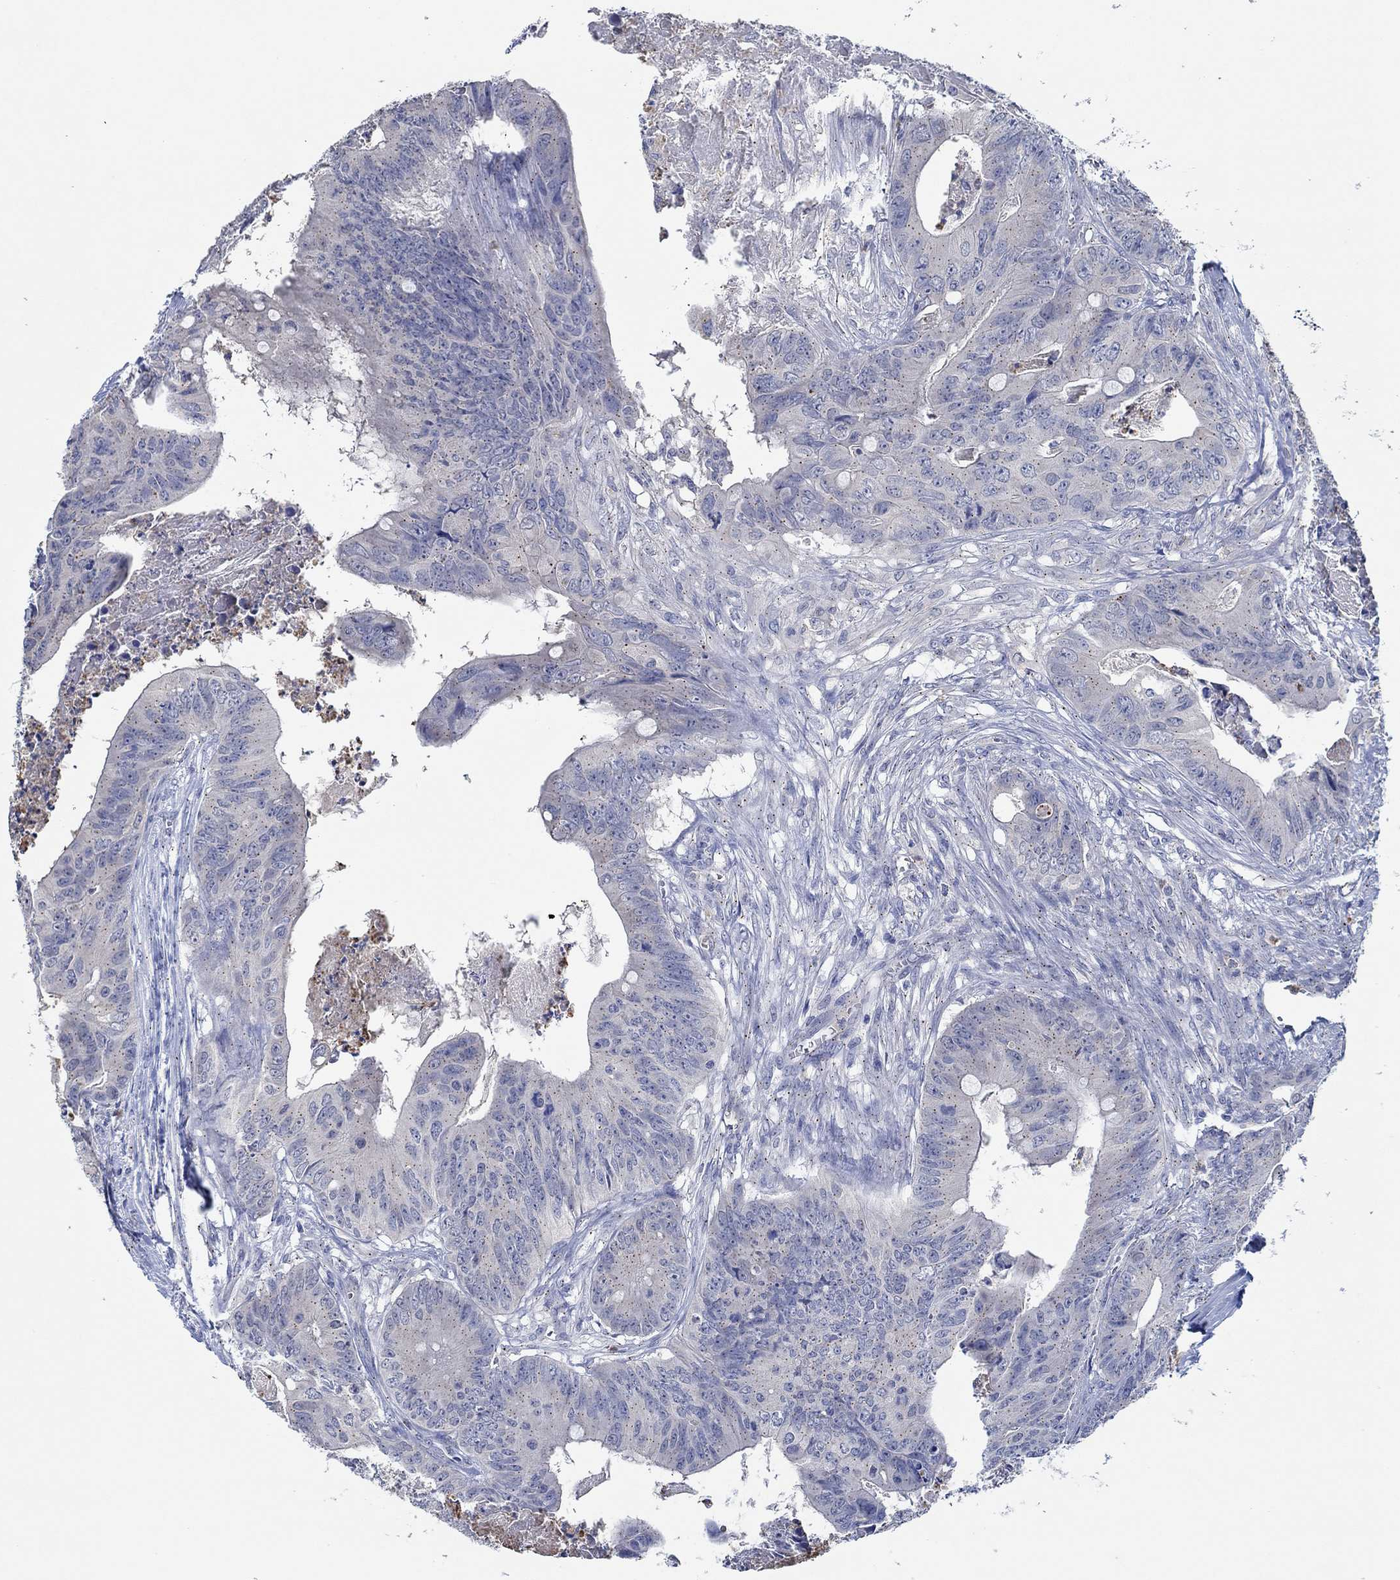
{"staining": {"intensity": "negative", "quantity": "none", "location": "none"}, "tissue": "colorectal cancer", "cell_type": "Tumor cells", "image_type": "cancer", "snomed": [{"axis": "morphology", "description": "Adenocarcinoma, NOS"}, {"axis": "topography", "description": "Colon"}], "caption": "The immunohistochemistry histopathology image has no significant positivity in tumor cells of colorectal adenocarcinoma tissue. The staining was performed using DAB (3,3'-diaminobenzidine) to visualize the protein expression in brown, while the nuclei were stained in blue with hematoxylin (Magnification: 20x).", "gene": "CPM", "patient": {"sex": "male", "age": 84}}